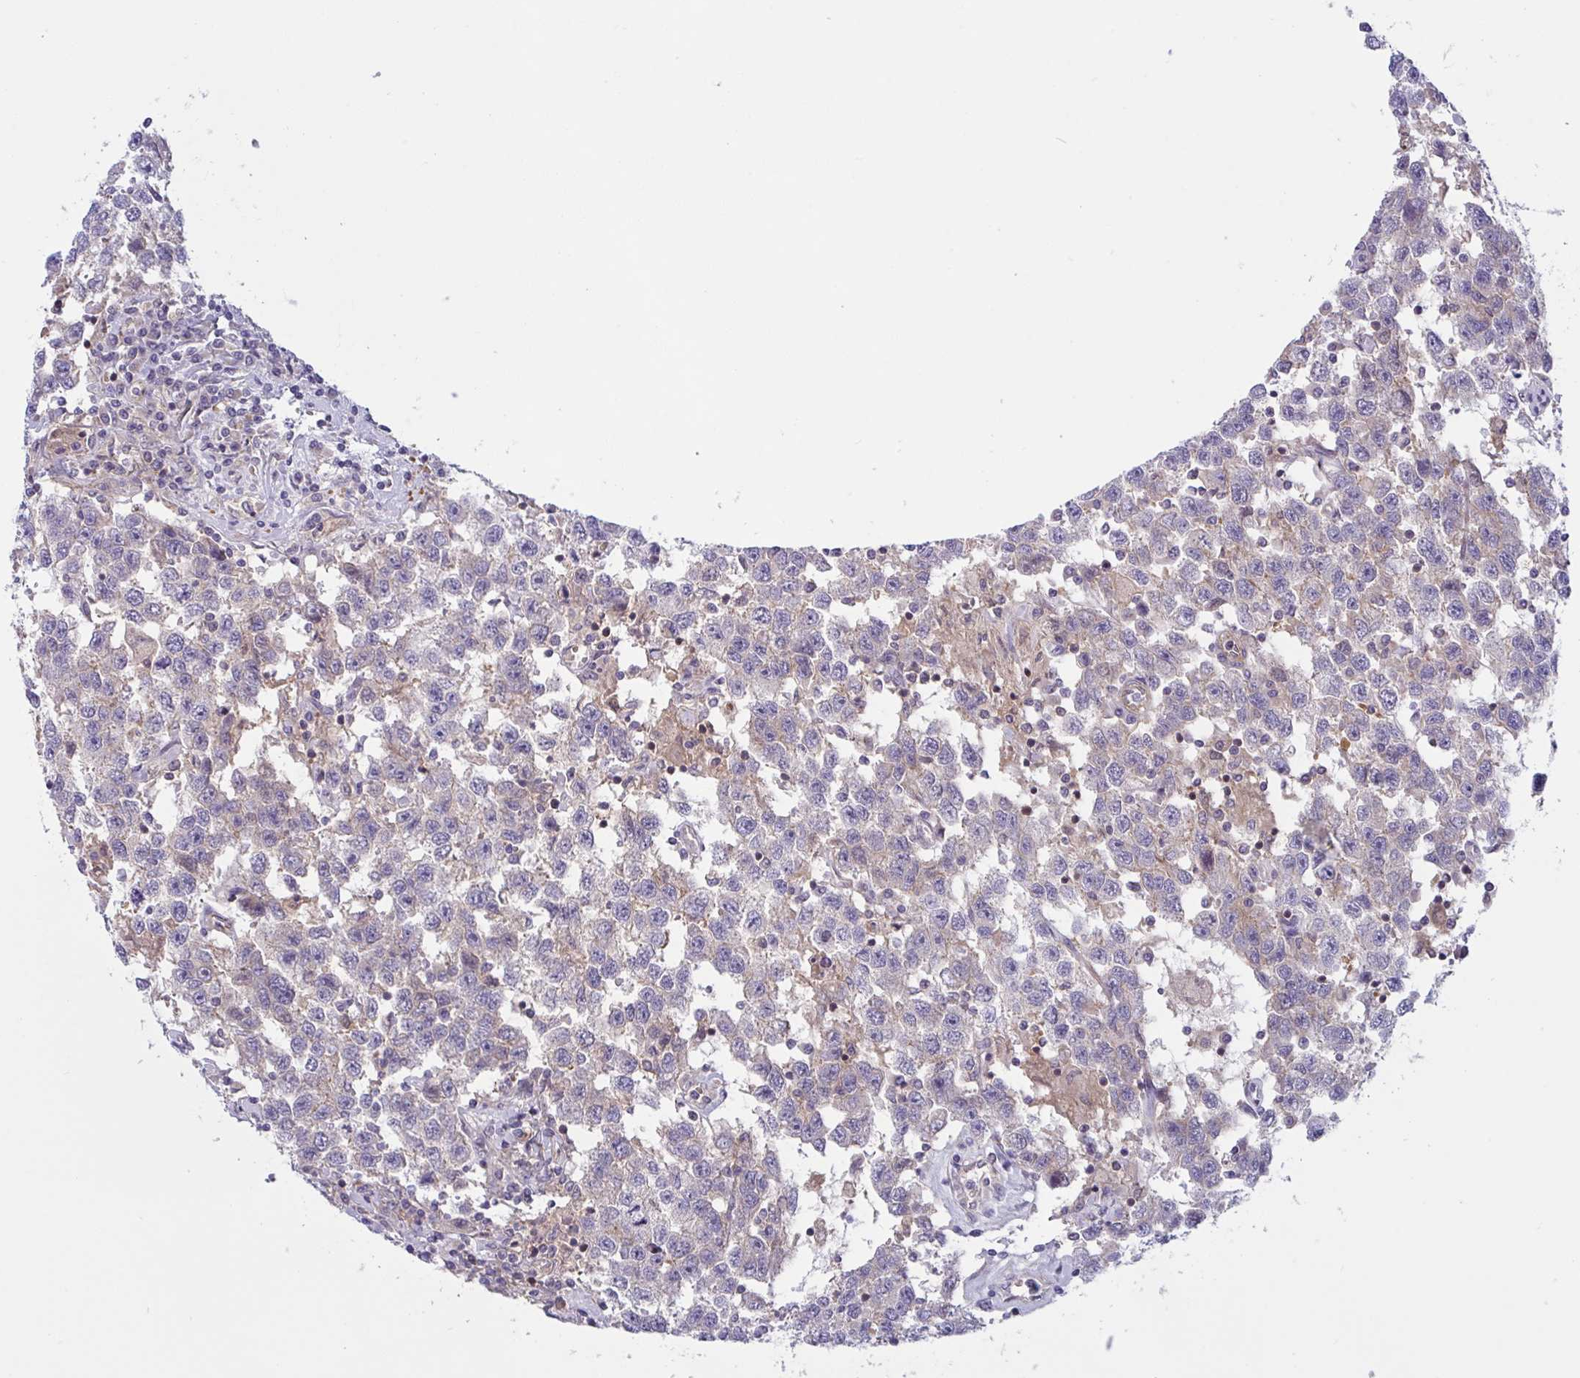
{"staining": {"intensity": "negative", "quantity": "none", "location": "none"}, "tissue": "testis cancer", "cell_type": "Tumor cells", "image_type": "cancer", "snomed": [{"axis": "morphology", "description": "Seminoma, NOS"}, {"axis": "topography", "description": "Testis"}], "caption": "This image is of testis cancer (seminoma) stained with immunohistochemistry to label a protein in brown with the nuclei are counter-stained blue. There is no expression in tumor cells. (DAB (3,3'-diaminobenzidine) immunohistochemistry, high magnification).", "gene": "TANK", "patient": {"sex": "male", "age": 41}}